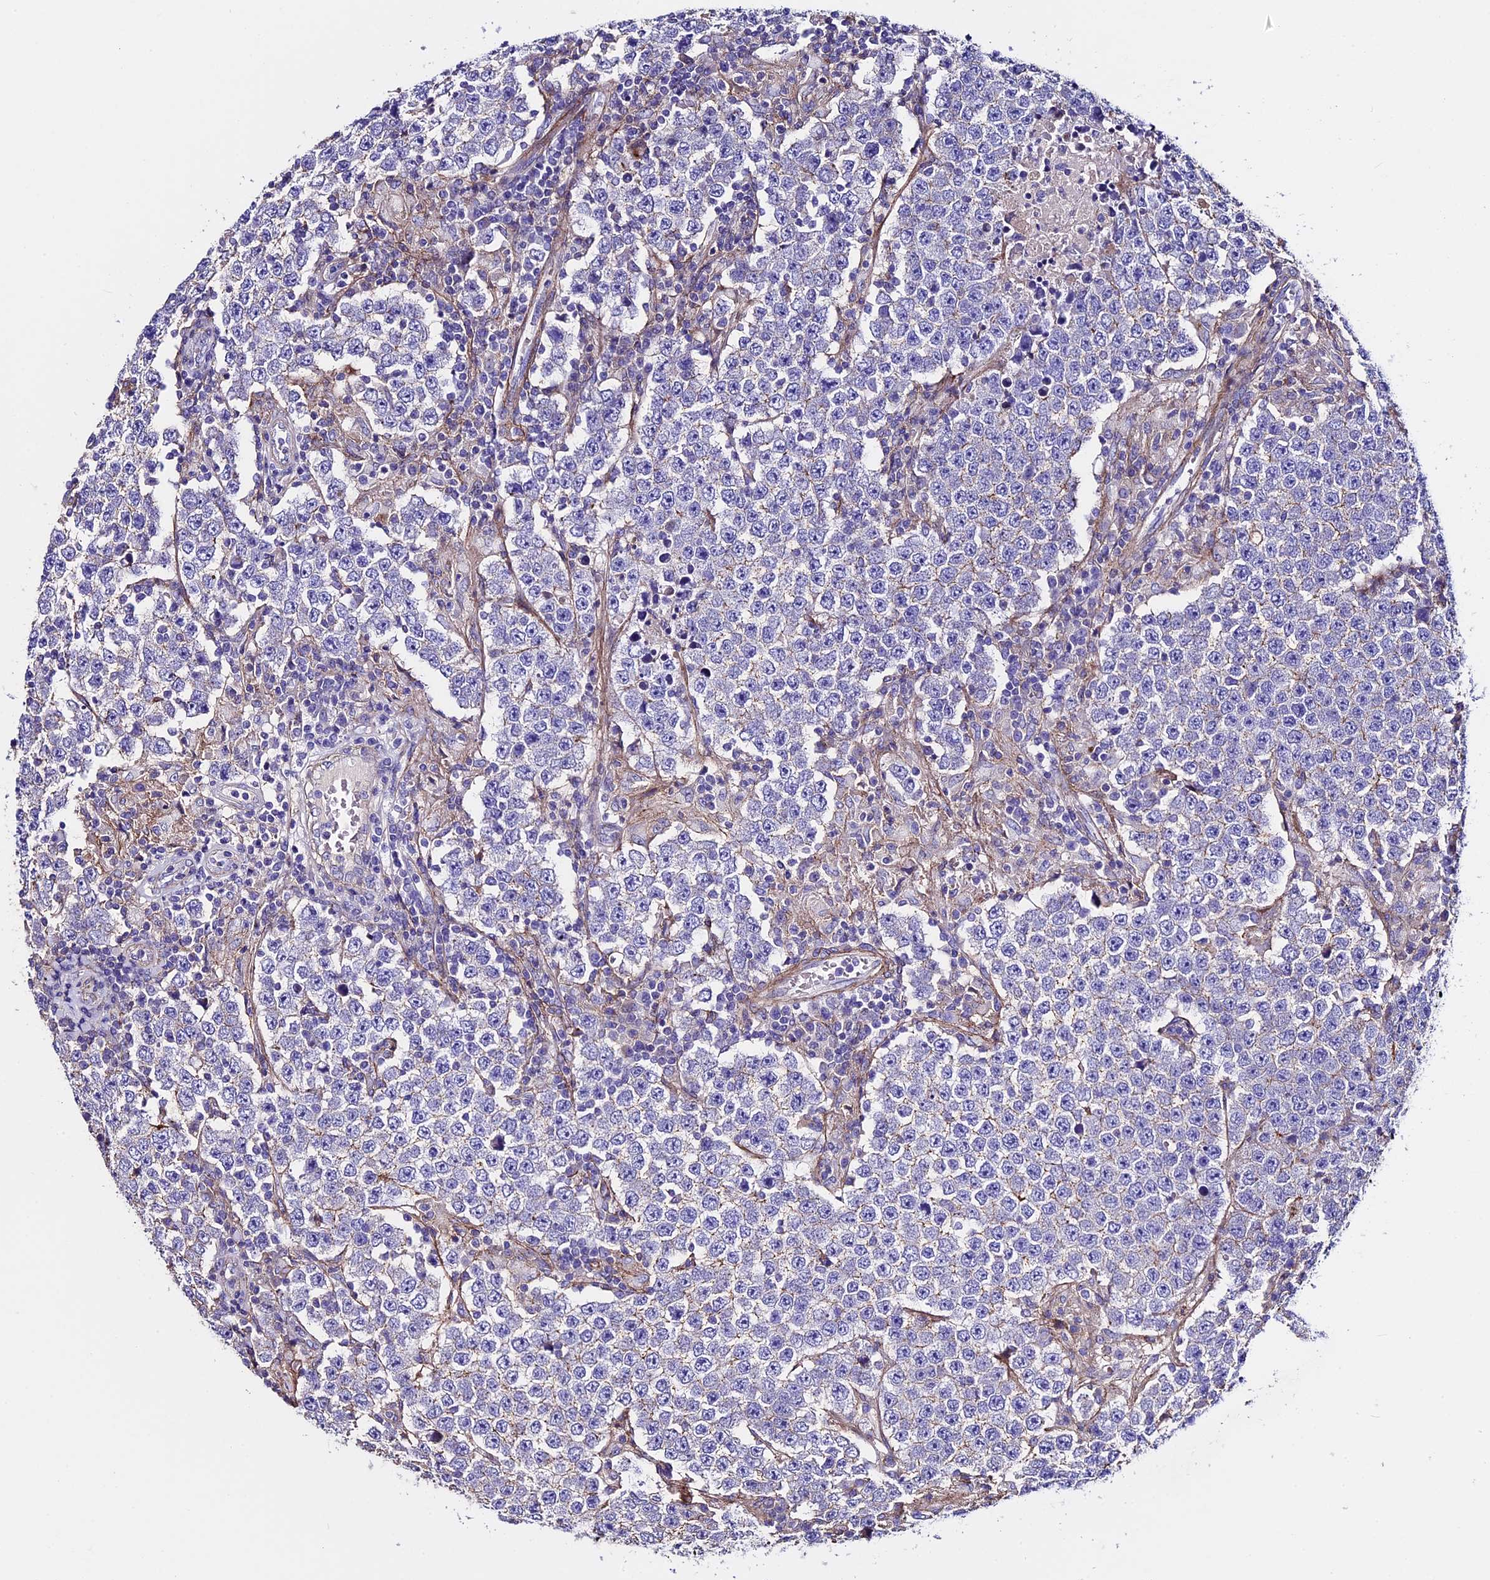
{"staining": {"intensity": "negative", "quantity": "none", "location": "none"}, "tissue": "testis cancer", "cell_type": "Tumor cells", "image_type": "cancer", "snomed": [{"axis": "morphology", "description": "Normal tissue, NOS"}, {"axis": "morphology", "description": "Urothelial carcinoma, High grade"}, {"axis": "morphology", "description": "Seminoma, NOS"}, {"axis": "morphology", "description": "Carcinoma, Embryonal, NOS"}, {"axis": "topography", "description": "Urinary bladder"}, {"axis": "topography", "description": "Testis"}], "caption": "IHC micrograph of testis cancer stained for a protein (brown), which shows no positivity in tumor cells.", "gene": "EVA1B", "patient": {"sex": "male", "age": 41}}